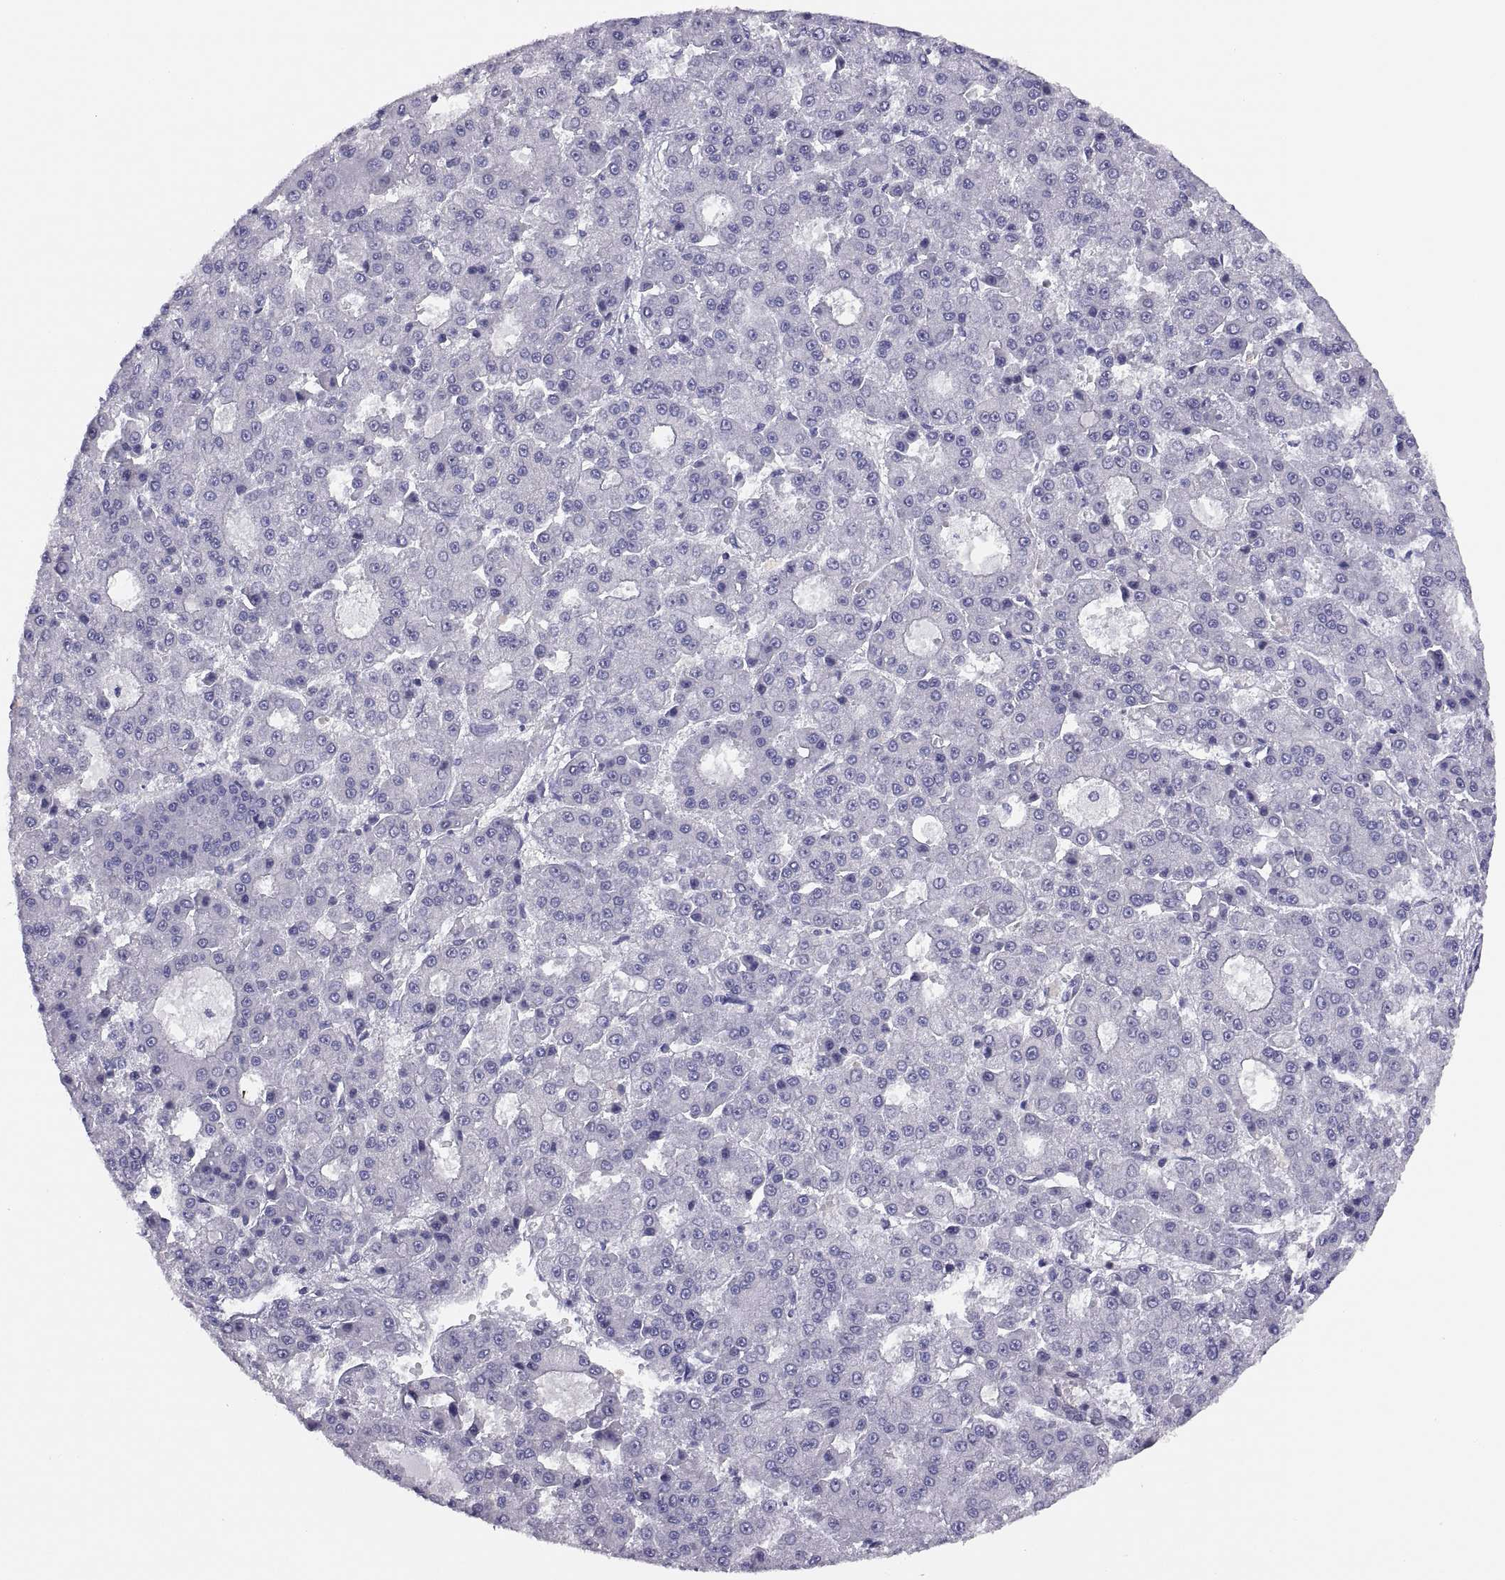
{"staining": {"intensity": "negative", "quantity": "none", "location": "none"}, "tissue": "liver cancer", "cell_type": "Tumor cells", "image_type": "cancer", "snomed": [{"axis": "morphology", "description": "Carcinoma, Hepatocellular, NOS"}, {"axis": "topography", "description": "Liver"}], "caption": "Micrograph shows no significant protein expression in tumor cells of hepatocellular carcinoma (liver).", "gene": "STRC", "patient": {"sex": "male", "age": 70}}